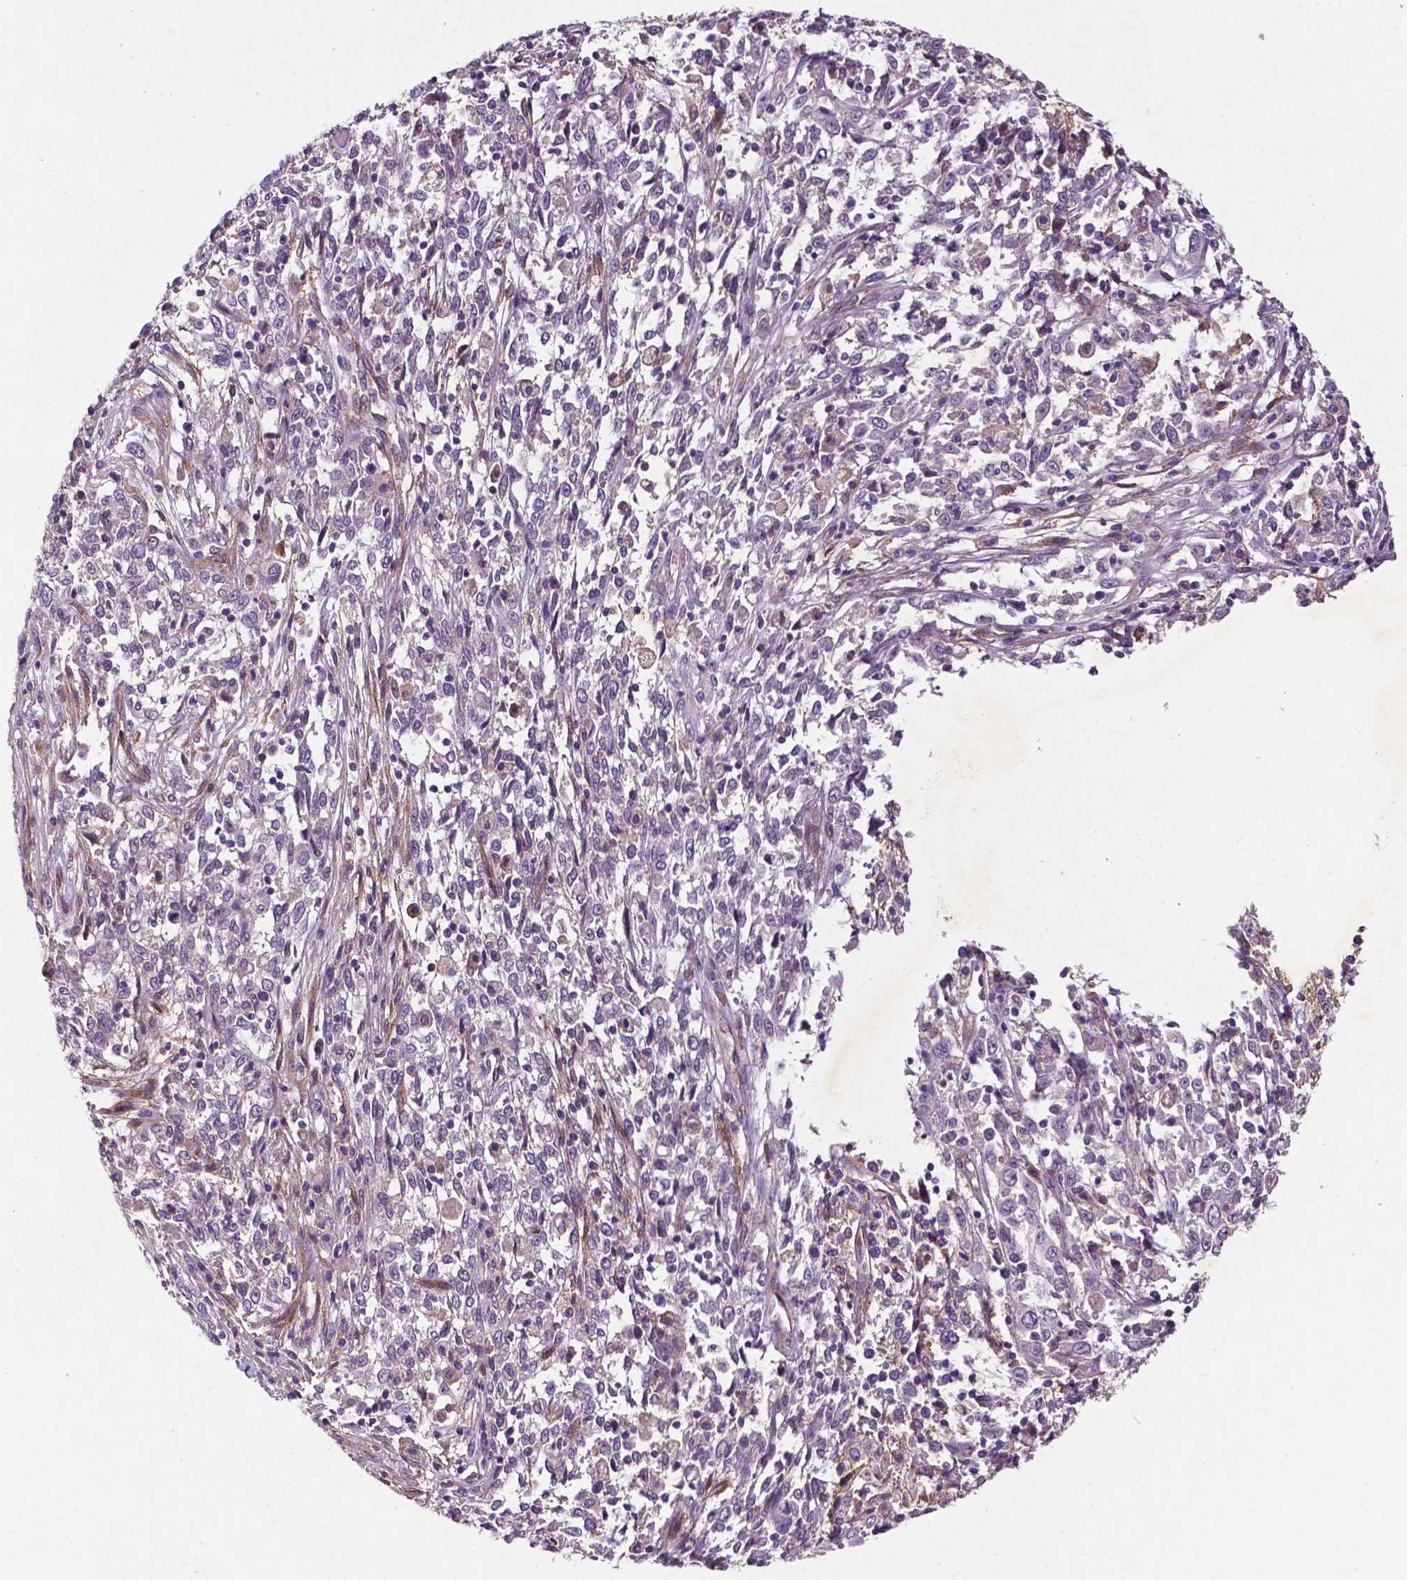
{"staining": {"intensity": "negative", "quantity": "none", "location": "none"}, "tissue": "cervical cancer", "cell_type": "Tumor cells", "image_type": "cancer", "snomed": [{"axis": "morphology", "description": "Adenocarcinoma, NOS"}, {"axis": "topography", "description": "Cervix"}], "caption": "Immunohistochemistry photomicrograph of human cervical adenocarcinoma stained for a protein (brown), which reveals no expression in tumor cells.", "gene": "RRAS", "patient": {"sex": "female", "age": 40}}